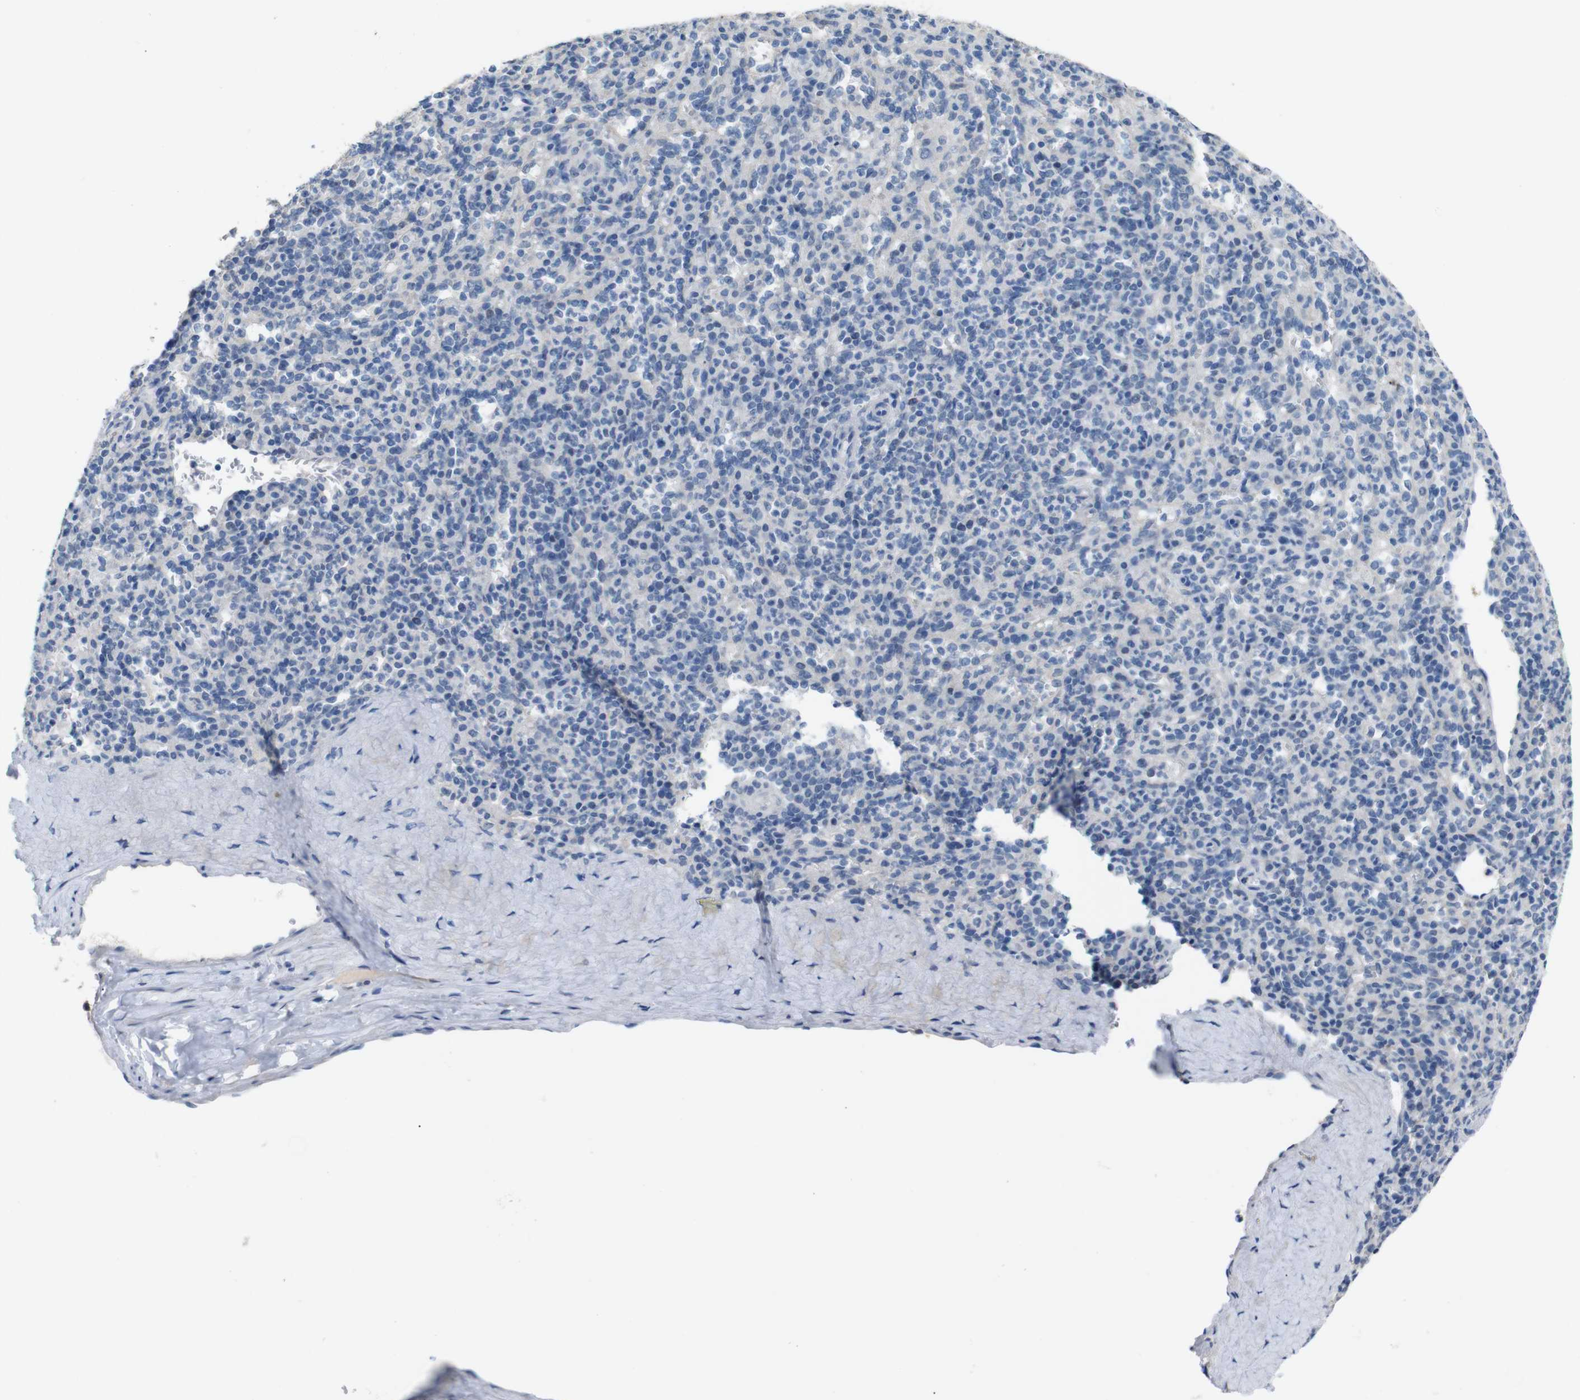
{"staining": {"intensity": "negative", "quantity": "none", "location": "none"}, "tissue": "spleen", "cell_type": "Cells in red pulp", "image_type": "normal", "snomed": [{"axis": "morphology", "description": "Normal tissue, NOS"}, {"axis": "topography", "description": "Spleen"}], "caption": "Cells in red pulp are negative for protein expression in unremarkable human spleen. (DAB (3,3'-diaminobenzidine) immunohistochemistry (IHC) visualized using brightfield microscopy, high magnification).", "gene": "CHRM5", "patient": {"sex": "male", "age": 36}}